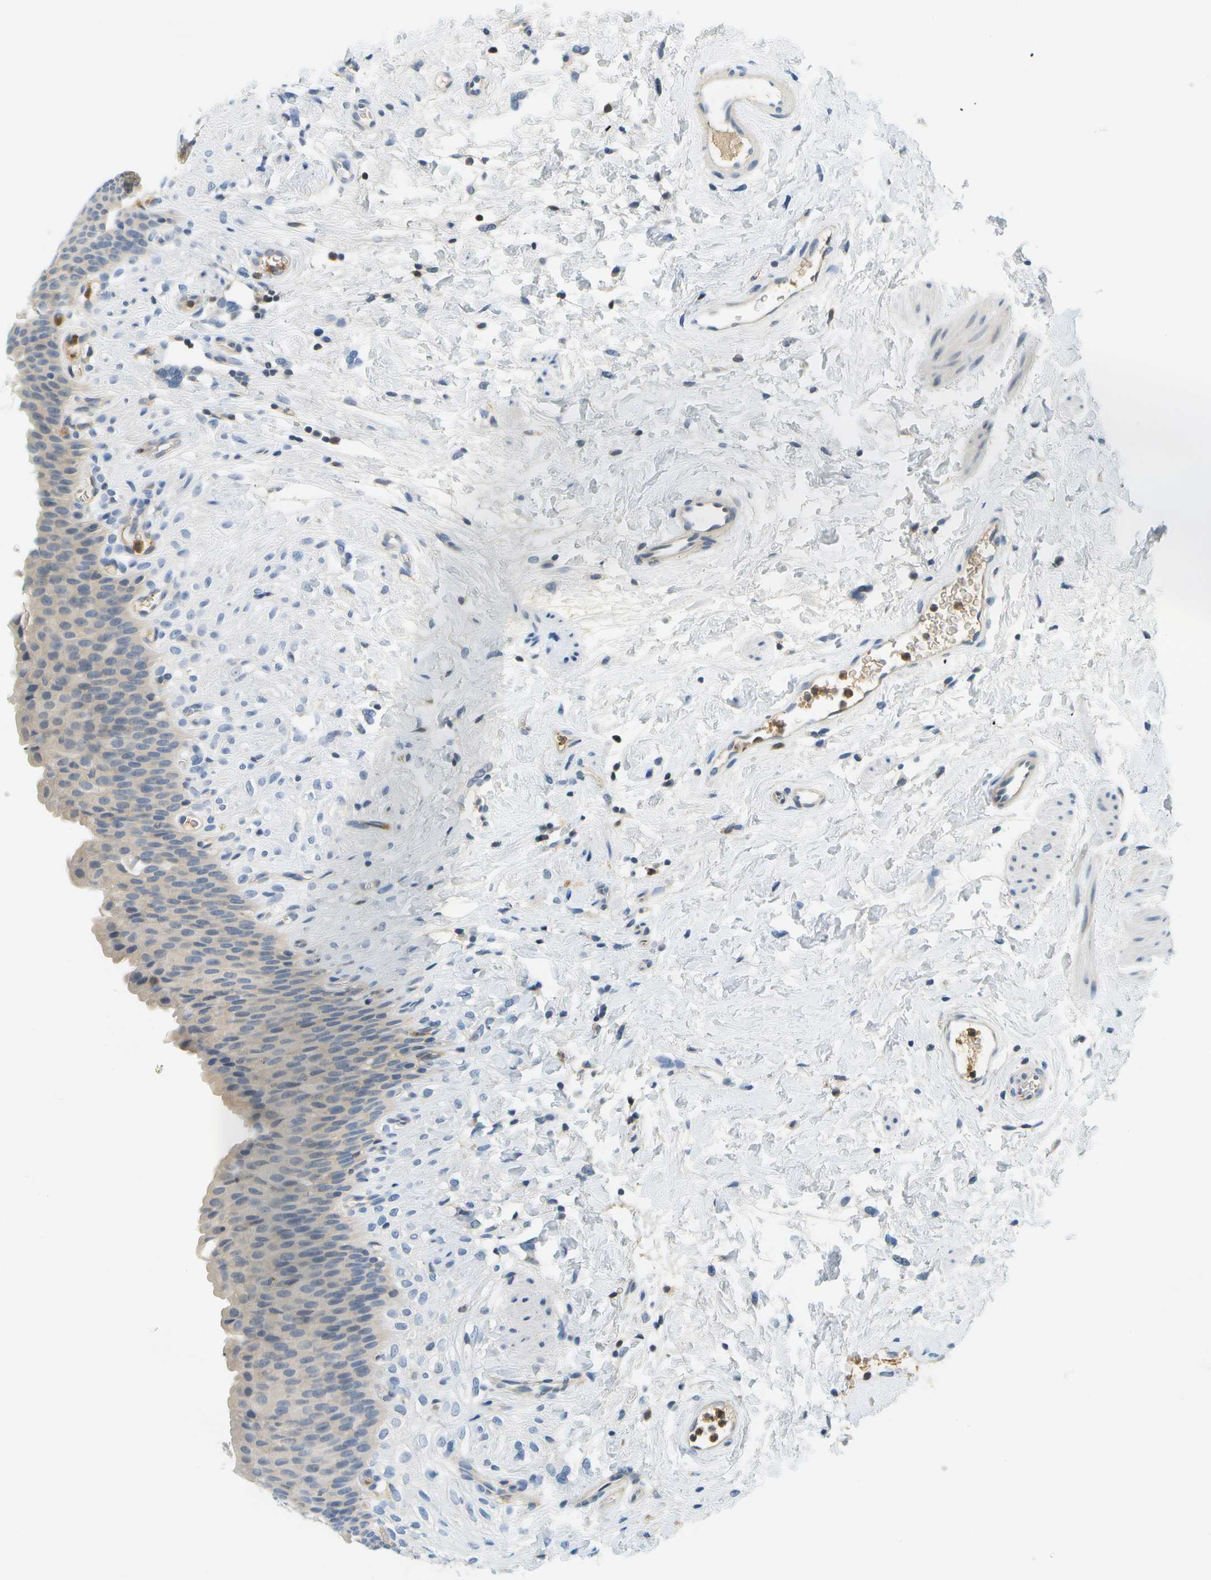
{"staining": {"intensity": "weak", "quantity": "<25%", "location": "cytoplasmic/membranous"}, "tissue": "urinary bladder", "cell_type": "Urothelial cells", "image_type": "normal", "snomed": [{"axis": "morphology", "description": "Normal tissue, NOS"}, {"axis": "topography", "description": "Urinary bladder"}], "caption": "IHC histopathology image of unremarkable human urinary bladder stained for a protein (brown), which shows no staining in urothelial cells. (DAB (3,3'-diaminobenzidine) IHC with hematoxylin counter stain).", "gene": "RASGRP2", "patient": {"sex": "female", "age": 79}}